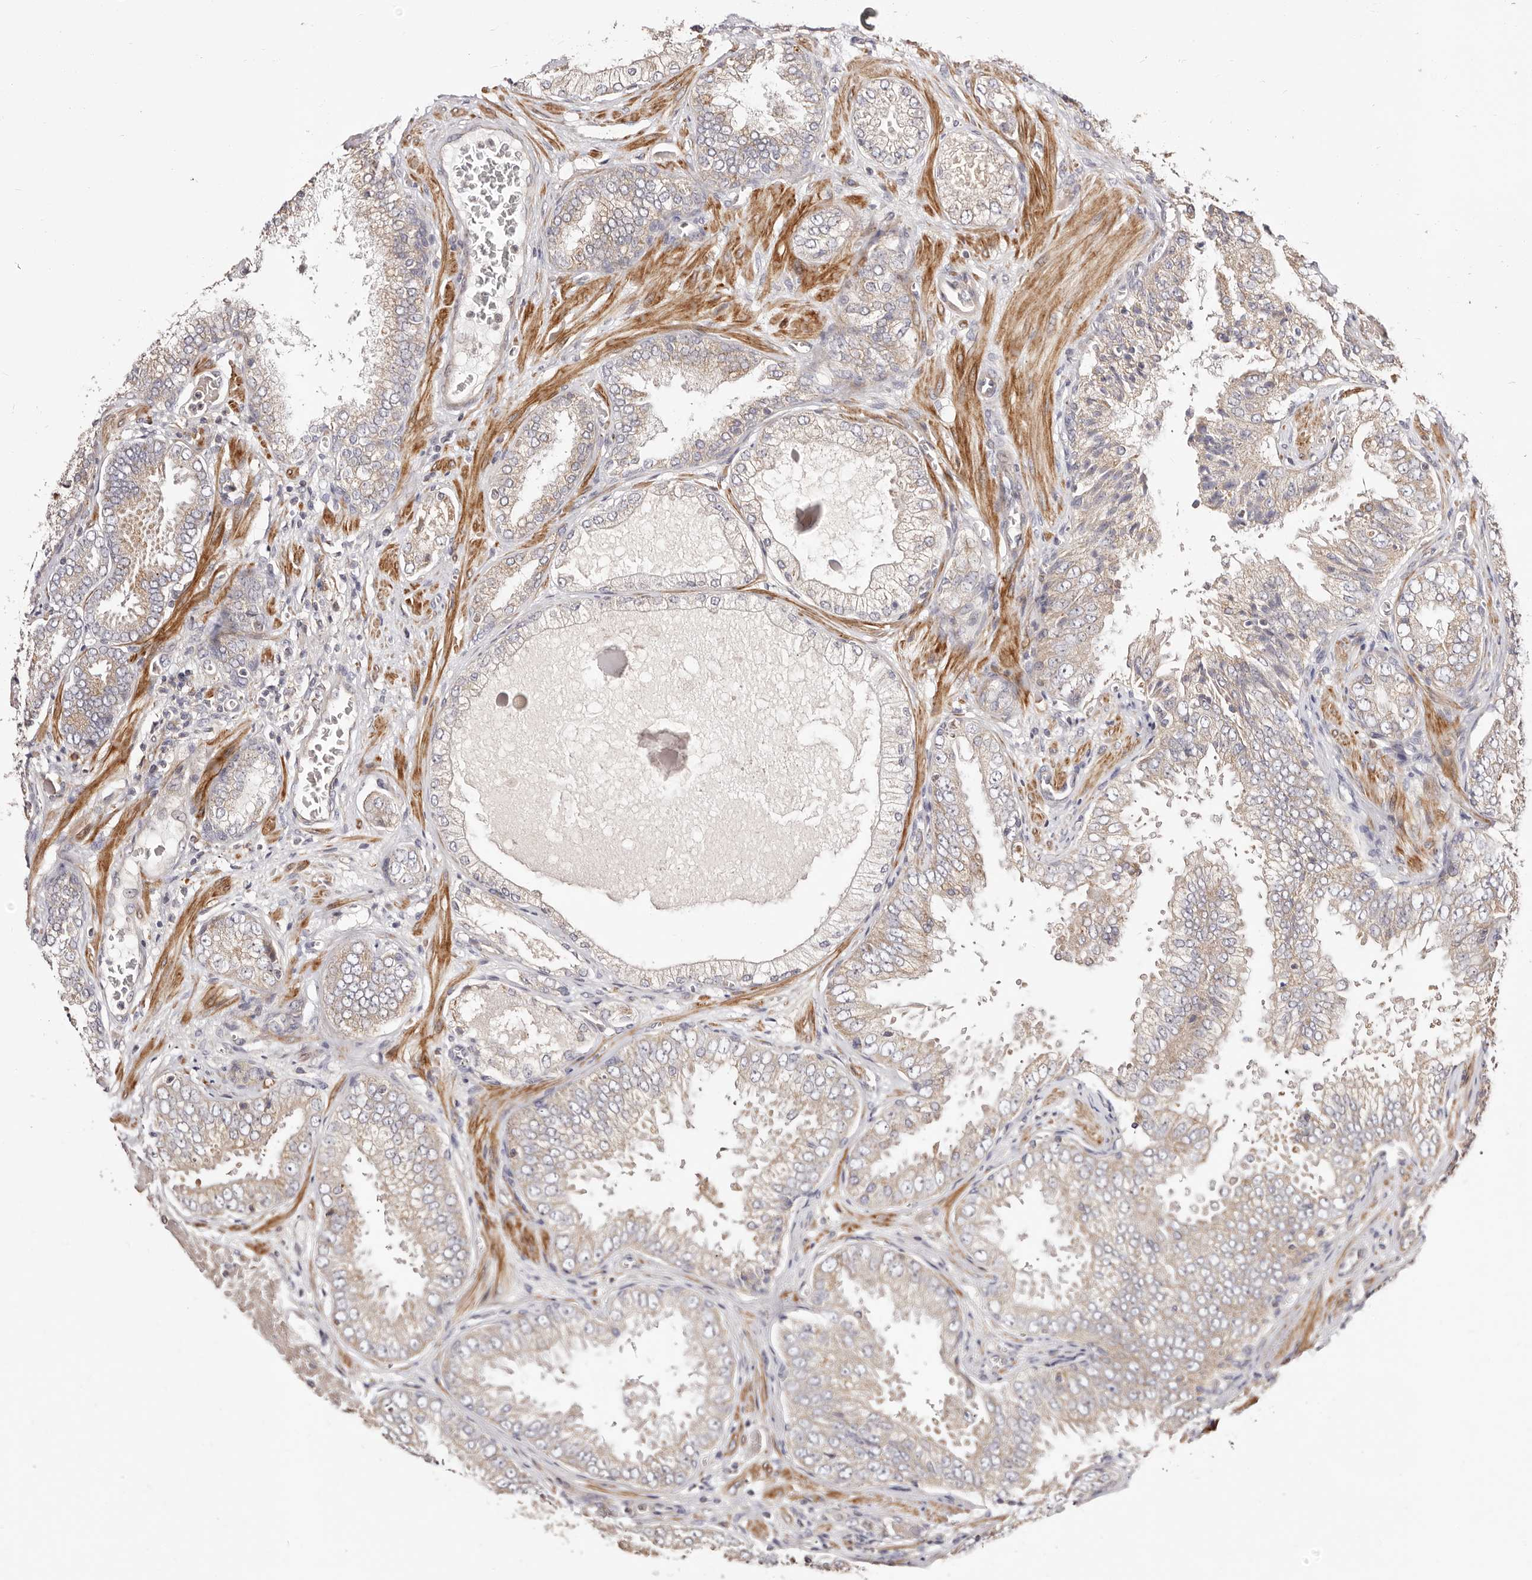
{"staining": {"intensity": "weak", "quantity": ">75%", "location": "cytoplasmic/membranous"}, "tissue": "prostate cancer", "cell_type": "Tumor cells", "image_type": "cancer", "snomed": [{"axis": "morphology", "description": "Adenocarcinoma, High grade"}, {"axis": "topography", "description": "Prostate"}], "caption": "Immunohistochemistry histopathology image of prostate cancer (high-grade adenocarcinoma) stained for a protein (brown), which displays low levels of weak cytoplasmic/membranous positivity in approximately >75% of tumor cells.", "gene": "MAPK1", "patient": {"sex": "male", "age": 58}}